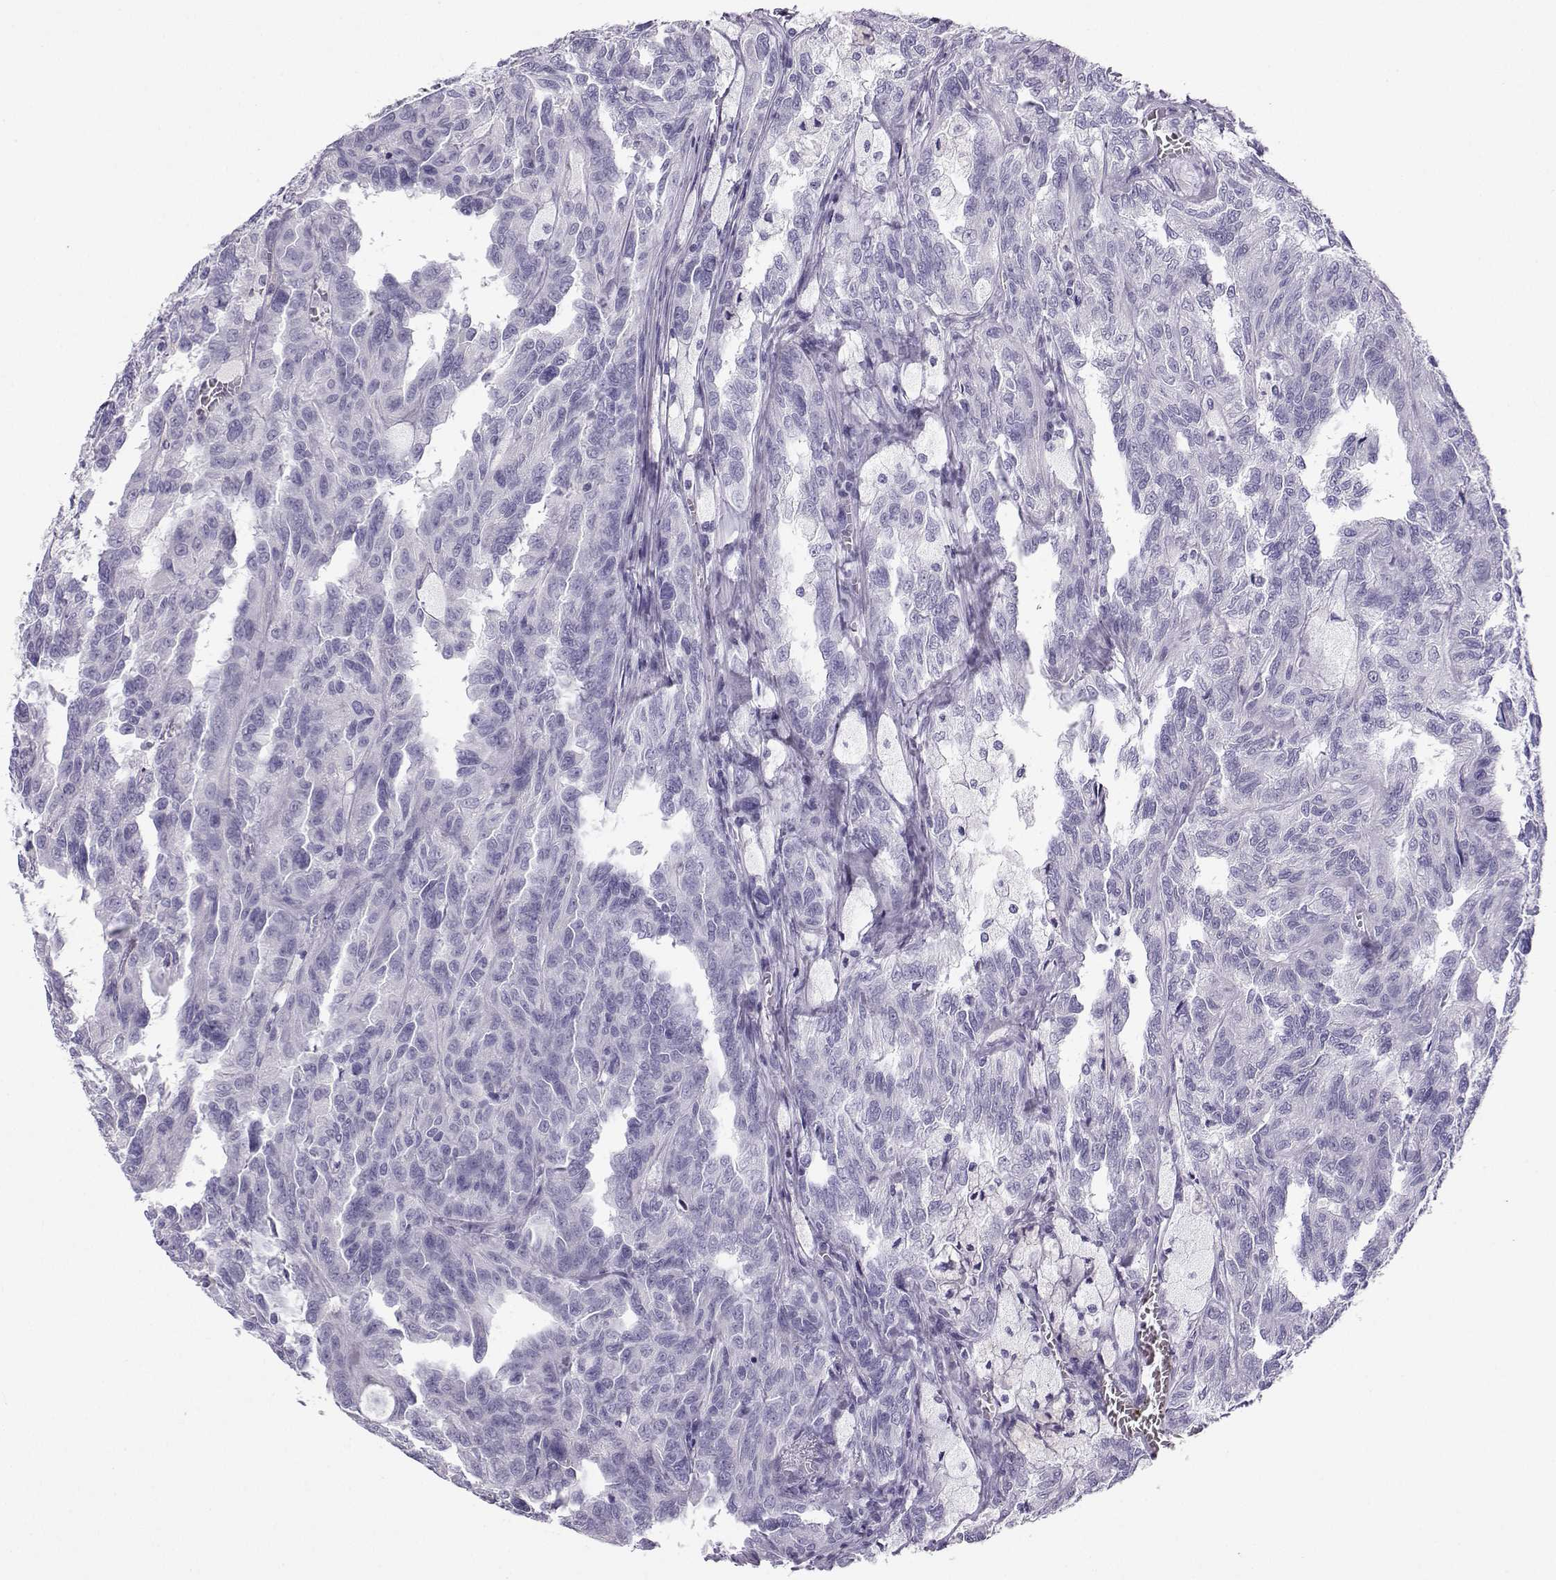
{"staining": {"intensity": "negative", "quantity": "none", "location": "none"}, "tissue": "renal cancer", "cell_type": "Tumor cells", "image_type": "cancer", "snomed": [{"axis": "morphology", "description": "Adenocarcinoma, NOS"}, {"axis": "topography", "description": "Kidney"}], "caption": "IHC photomicrograph of neoplastic tissue: renal cancer (adenocarcinoma) stained with DAB shows no significant protein expression in tumor cells.", "gene": "NEFL", "patient": {"sex": "male", "age": 79}}